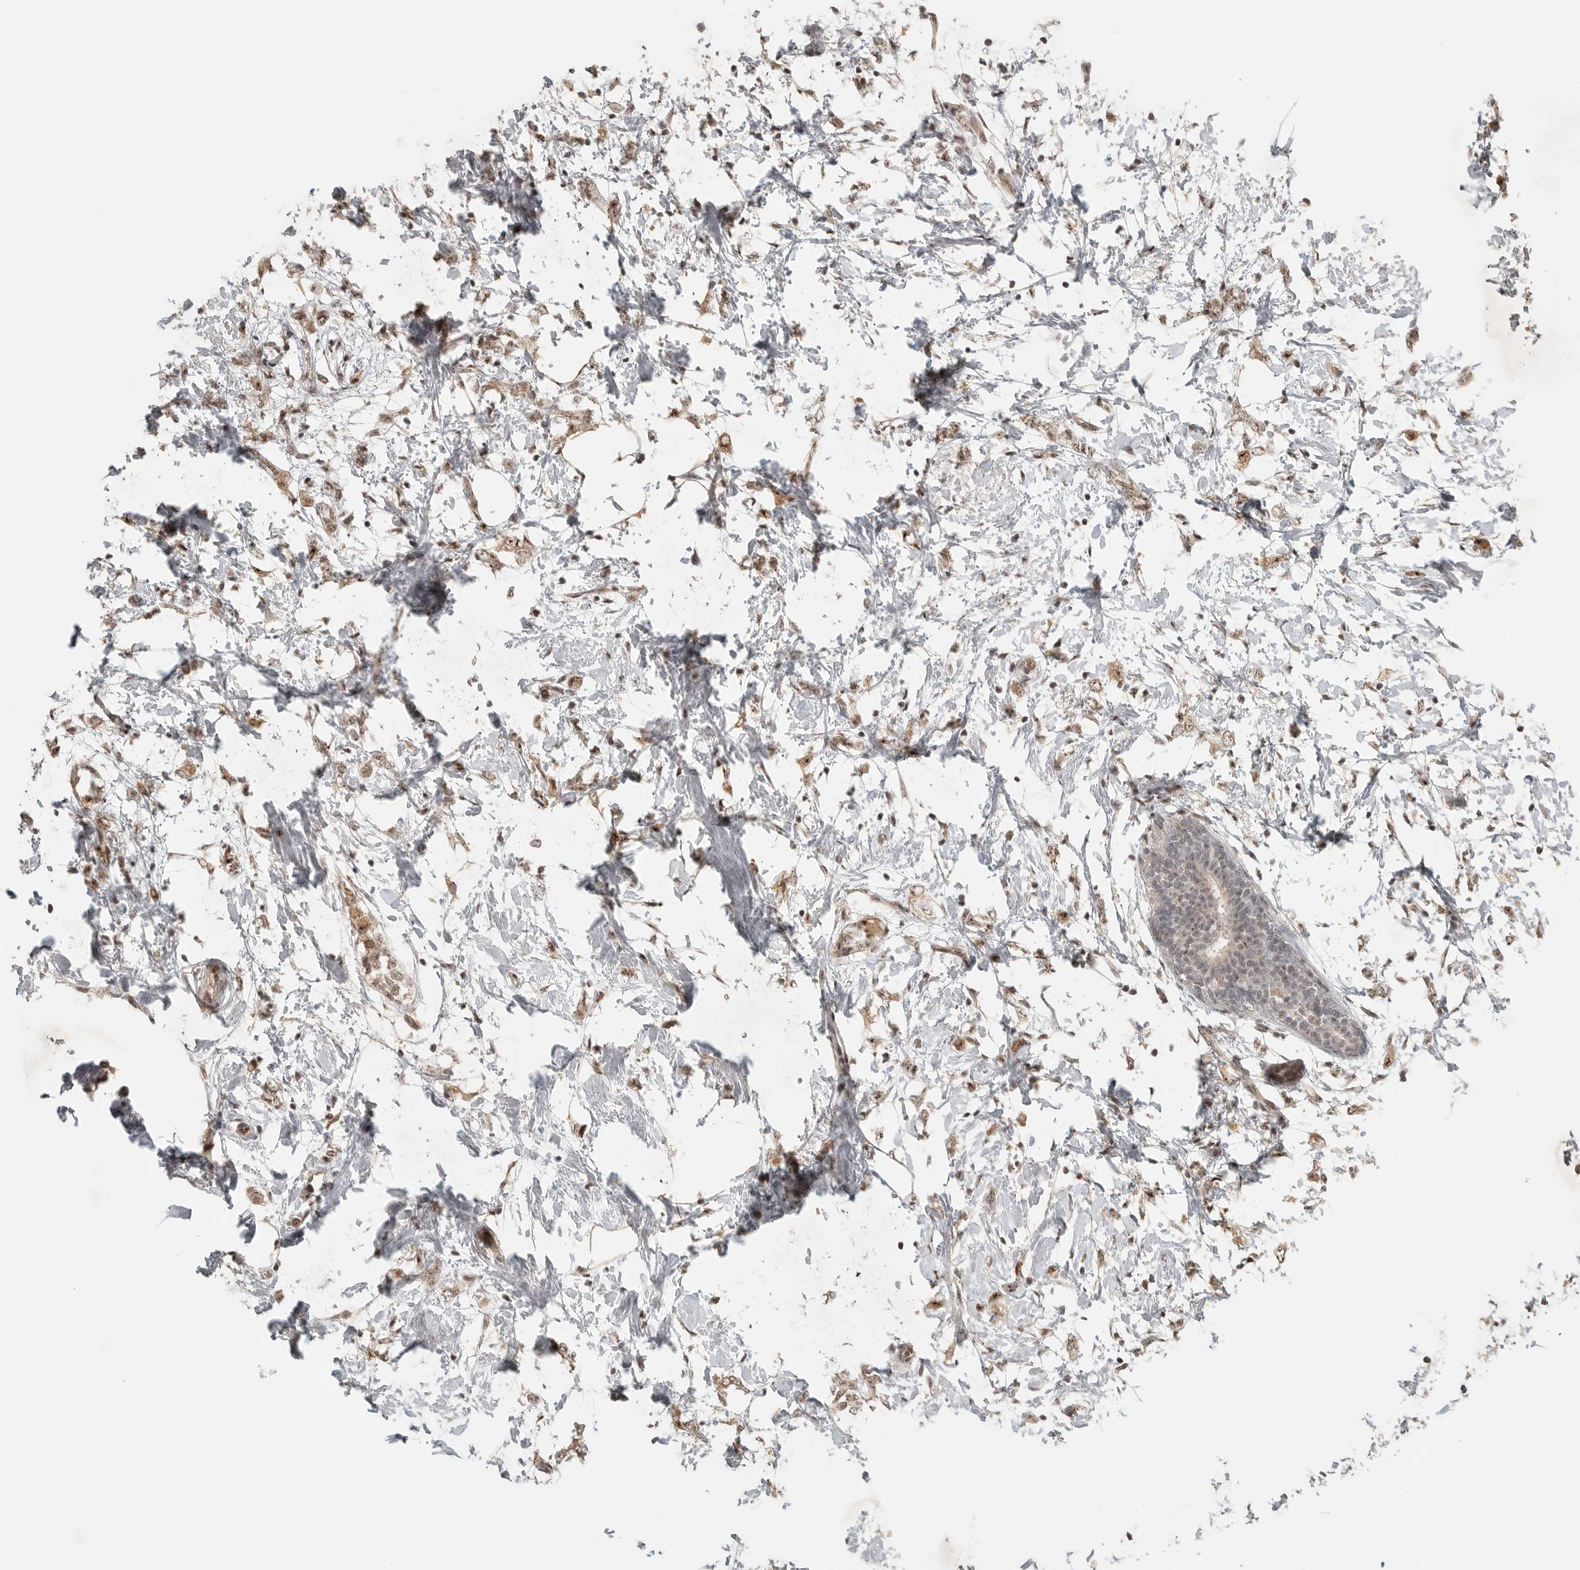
{"staining": {"intensity": "weak", "quantity": ">75%", "location": "nuclear"}, "tissue": "breast cancer", "cell_type": "Tumor cells", "image_type": "cancer", "snomed": [{"axis": "morphology", "description": "Normal tissue, NOS"}, {"axis": "morphology", "description": "Lobular carcinoma"}, {"axis": "topography", "description": "Breast"}], "caption": "An image of breast cancer (lobular carcinoma) stained for a protein reveals weak nuclear brown staining in tumor cells.", "gene": "POMP", "patient": {"sex": "female", "age": 47}}